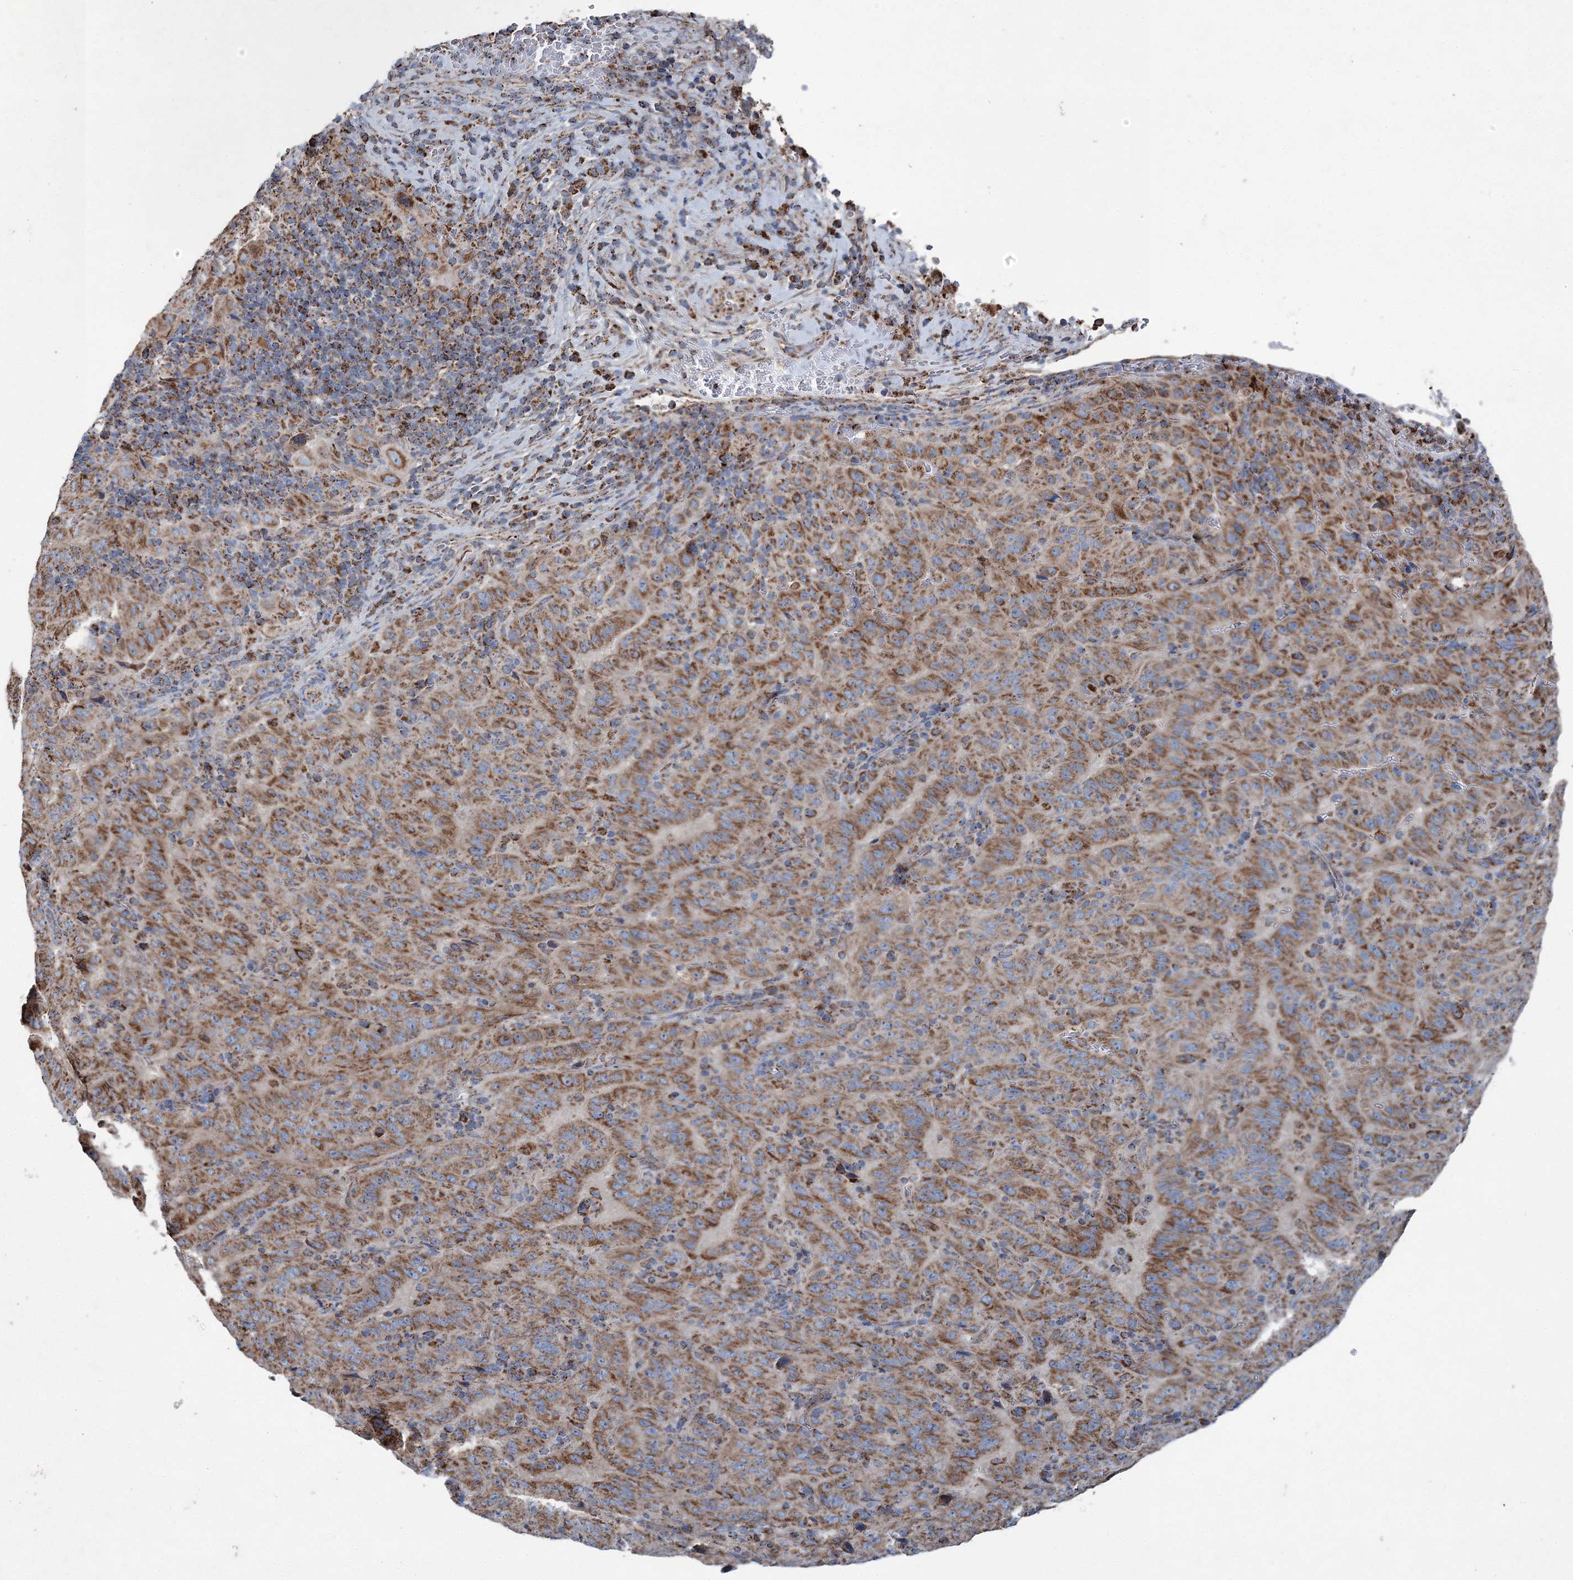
{"staining": {"intensity": "moderate", "quantity": ">75%", "location": "cytoplasmic/membranous"}, "tissue": "pancreatic cancer", "cell_type": "Tumor cells", "image_type": "cancer", "snomed": [{"axis": "morphology", "description": "Adenocarcinoma, NOS"}, {"axis": "topography", "description": "Pancreas"}], "caption": "Immunohistochemistry (IHC) histopathology image of neoplastic tissue: pancreatic cancer (adenocarcinoma) stained using immunohistochemistry exhibits medium levels of moderate protein expression localized specifically in the cytoplasmic/membranous of tumor cells, appearing as a cytoplasmic/membranous brown color.", "gene": "SPAG16", "patient": {"sex": "male", "age": 63}}